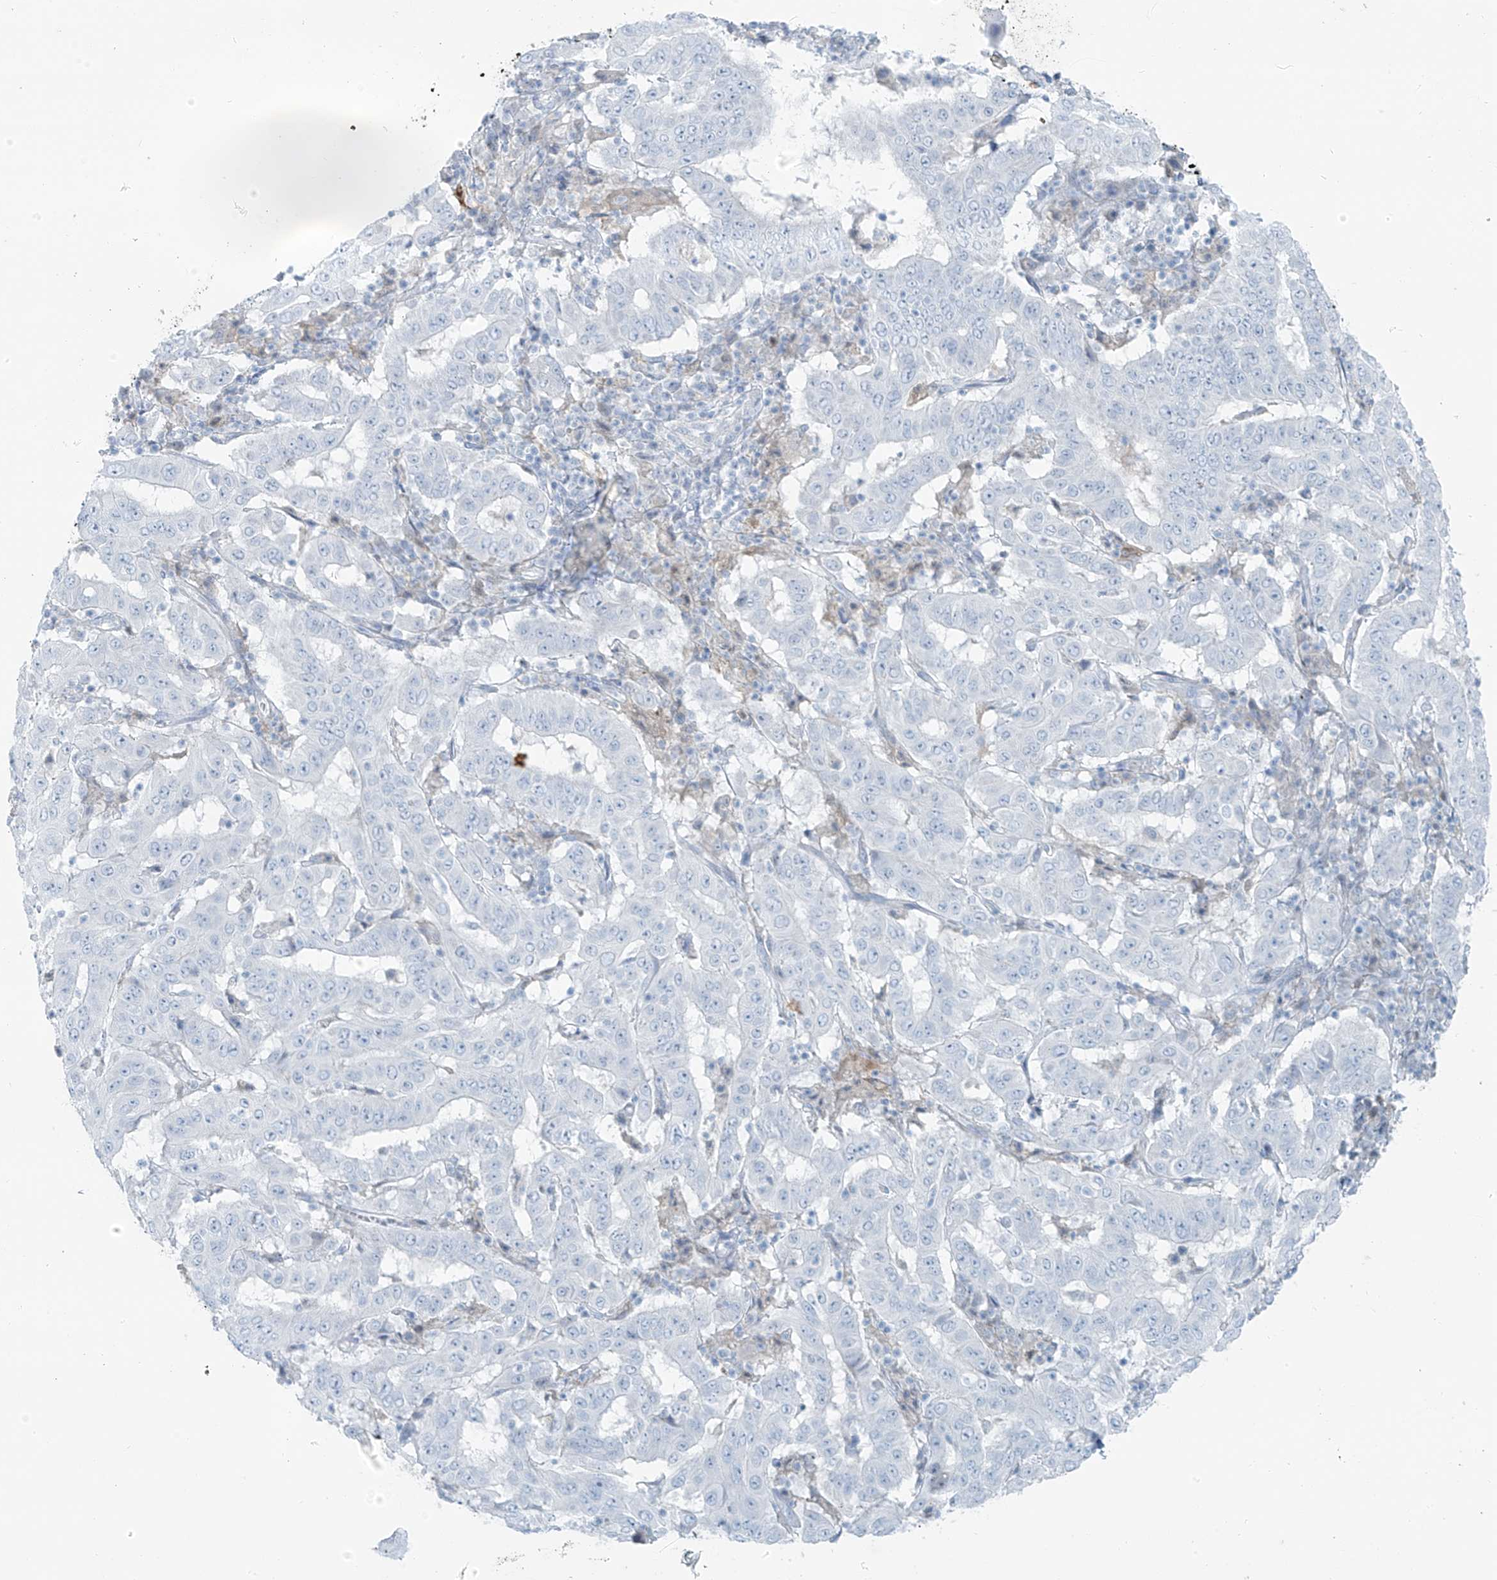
{"staining": {"intensity": "negative", "quantity": "none", "location": "none"}, "tissue": "pancreatic cancer", "cell_type": "Tumor cells", "image_type": "cancer", "snomed": [{"axis": "morphology", "description": "Adenocarcinoma, NOS"}, {"axis": "topography", "description": "Pancreas"}], "caption": "Tumor cells are negative for protein expression in human adenocarcinoma (pancreatic).", "gene": "SLC25A43", "patient": {"sex": "male", "age": 63}}